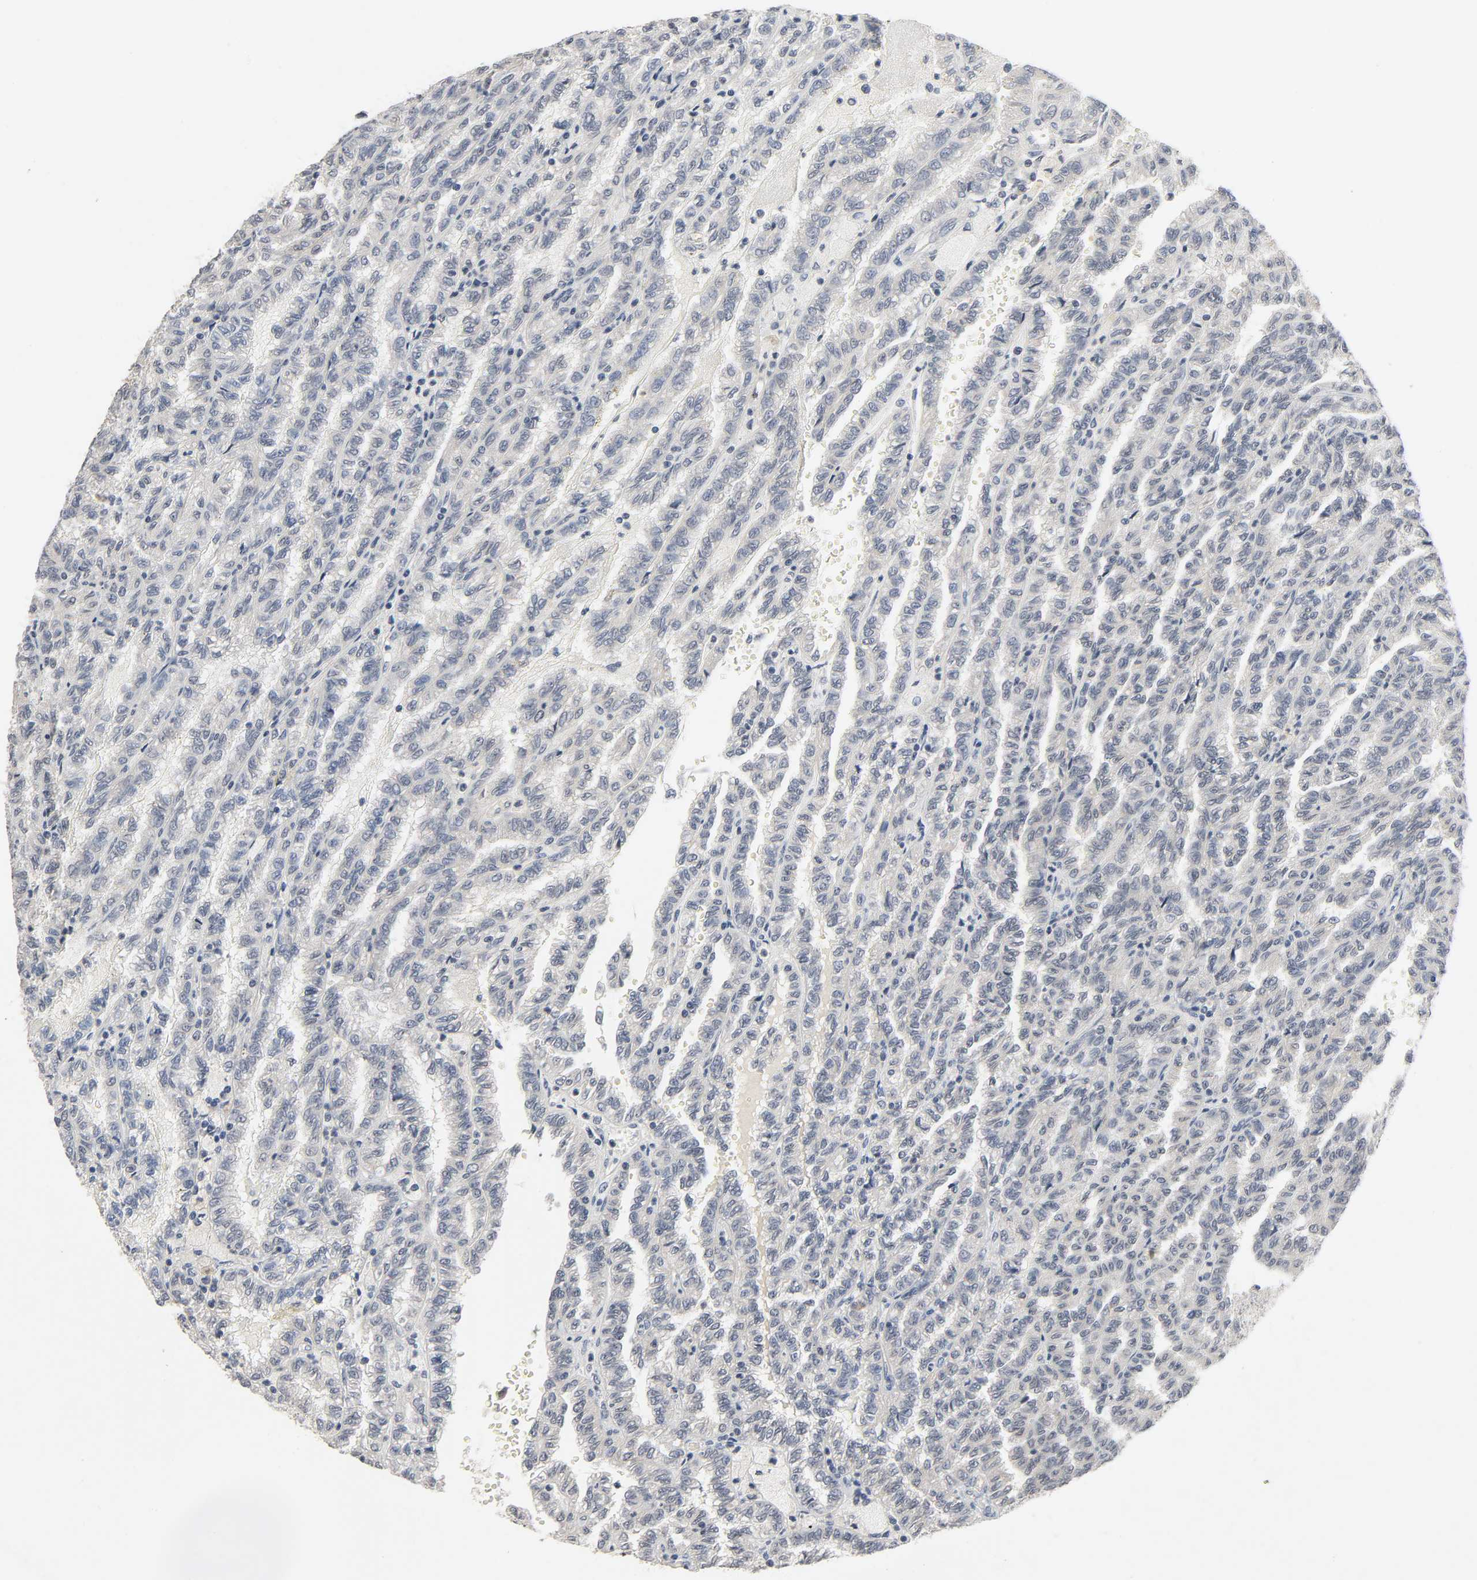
{"staining": {"intensity": "negative", "quantity": "none", "location": "none"}, "tissue": "renal cancer", "cell_type": "Tumor cells", "image_type": "cancer", "snomed": [{"axis": "morphology", "description": "Inflammation, NOS"}, {"axis": "morphology", "description": "Adenocarcinoma, NOS"}, {"axis": "topography", "description": "Kidney"}], "caption": "IHC photomicrograph of neoplastic tissue: human renal adenocarcinoma stained with DAB (3,3'-diaminobenzidine) exhibits no significant protein expression in tumor cells.", "gene": "MAPKAPK5", "patient": {"sex": "male", "age": 68}}